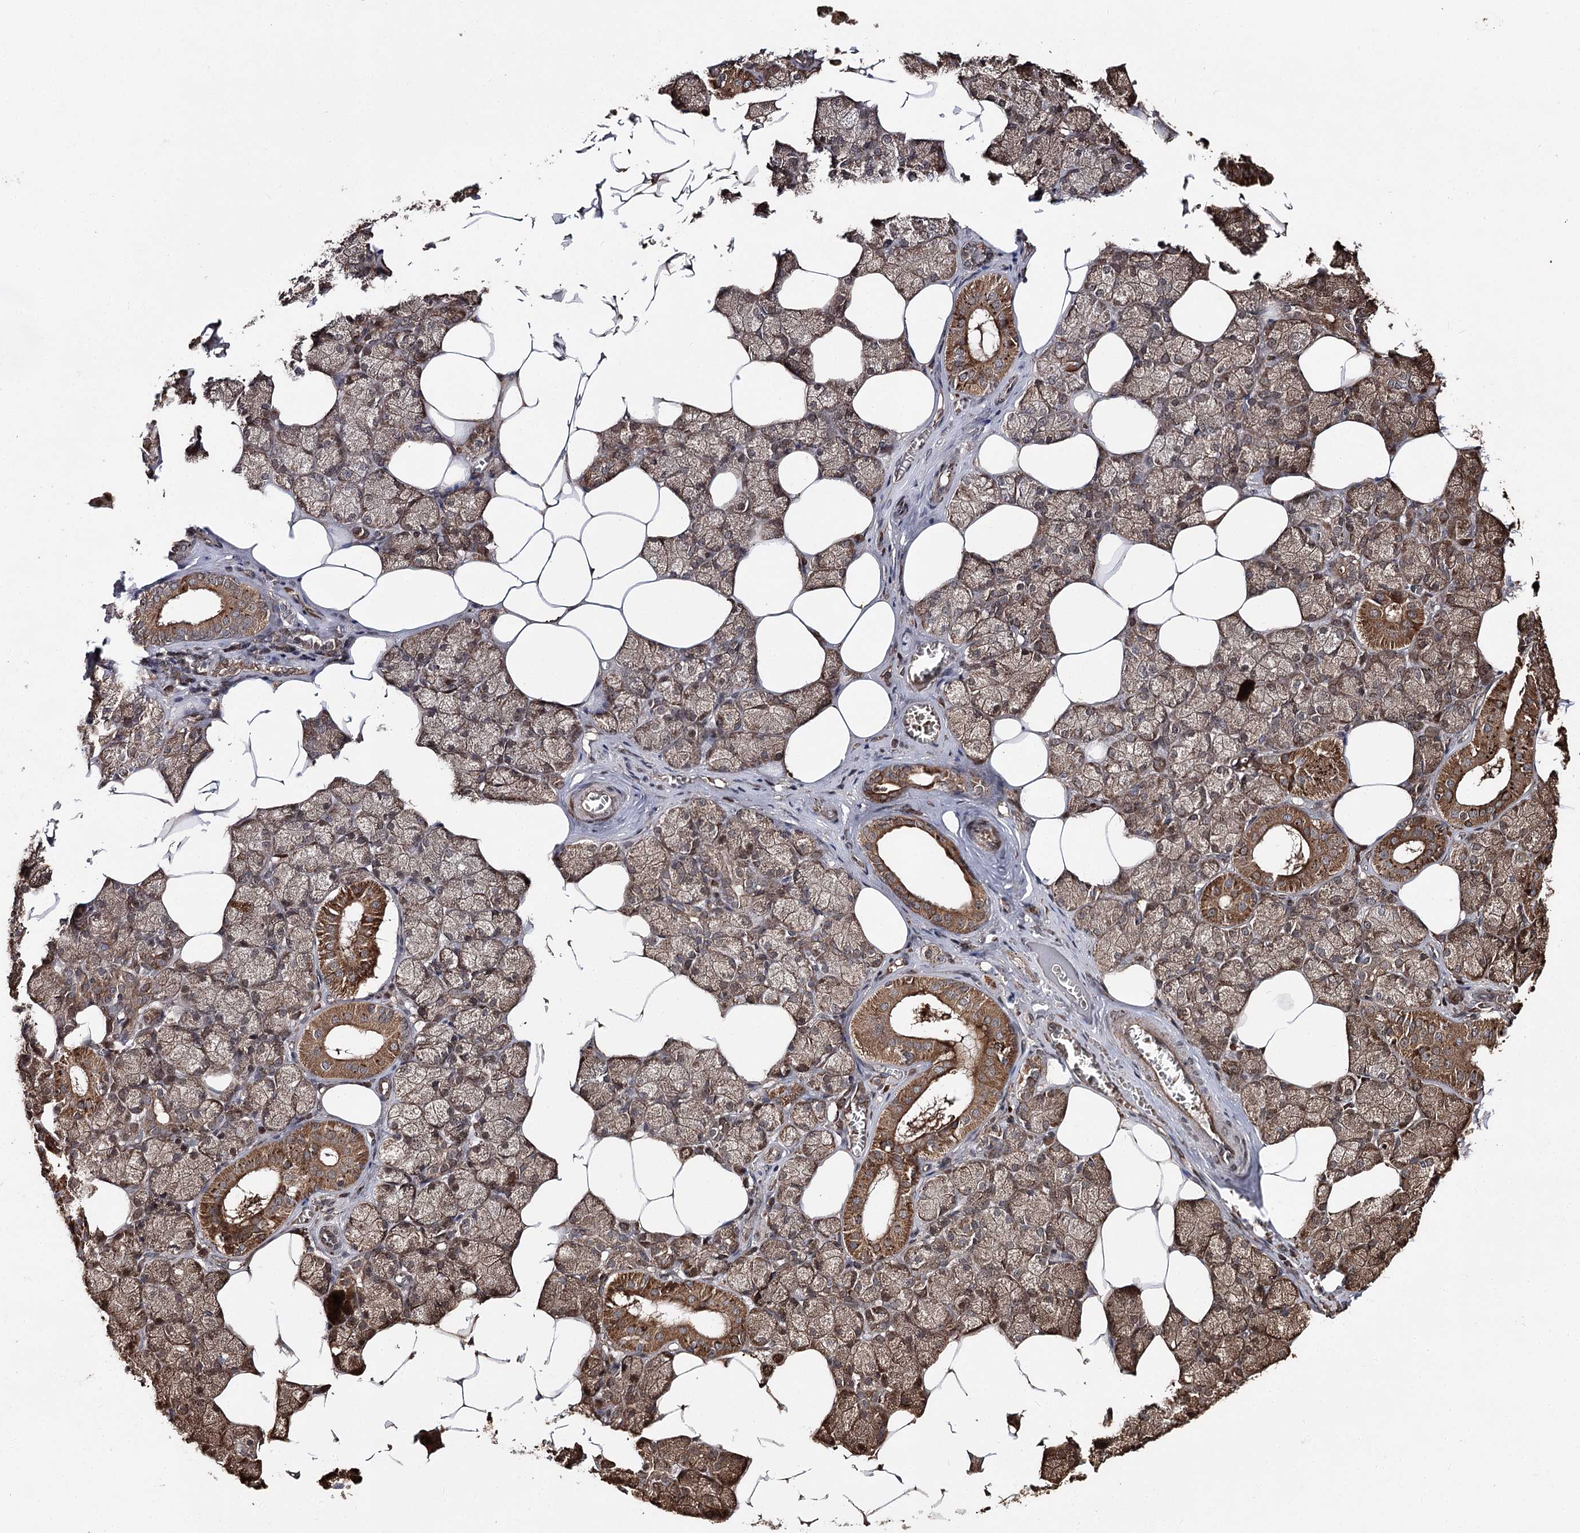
{"staining": {"intensity": "strong", "quantity": "<25%", "location": "cytoplasmic/membranous,nuclear"}, "tissue": "salivary gland", "cell_type": "Glandular cells", "image_type": "normal", "snomed": [{"axis": "morphology", "description": "Normal tissue, NOS"}, {"axis": "topography", "description": "Salivary gland"}], "caption": "This image displays IHC staining of benign salivary gland, with medium strong cytoplasmic/membranous,nuclear staining in about <25% of glandular cells.", "gene": "MSANTD2", "patient": {"sex": "male", "age": 62}}